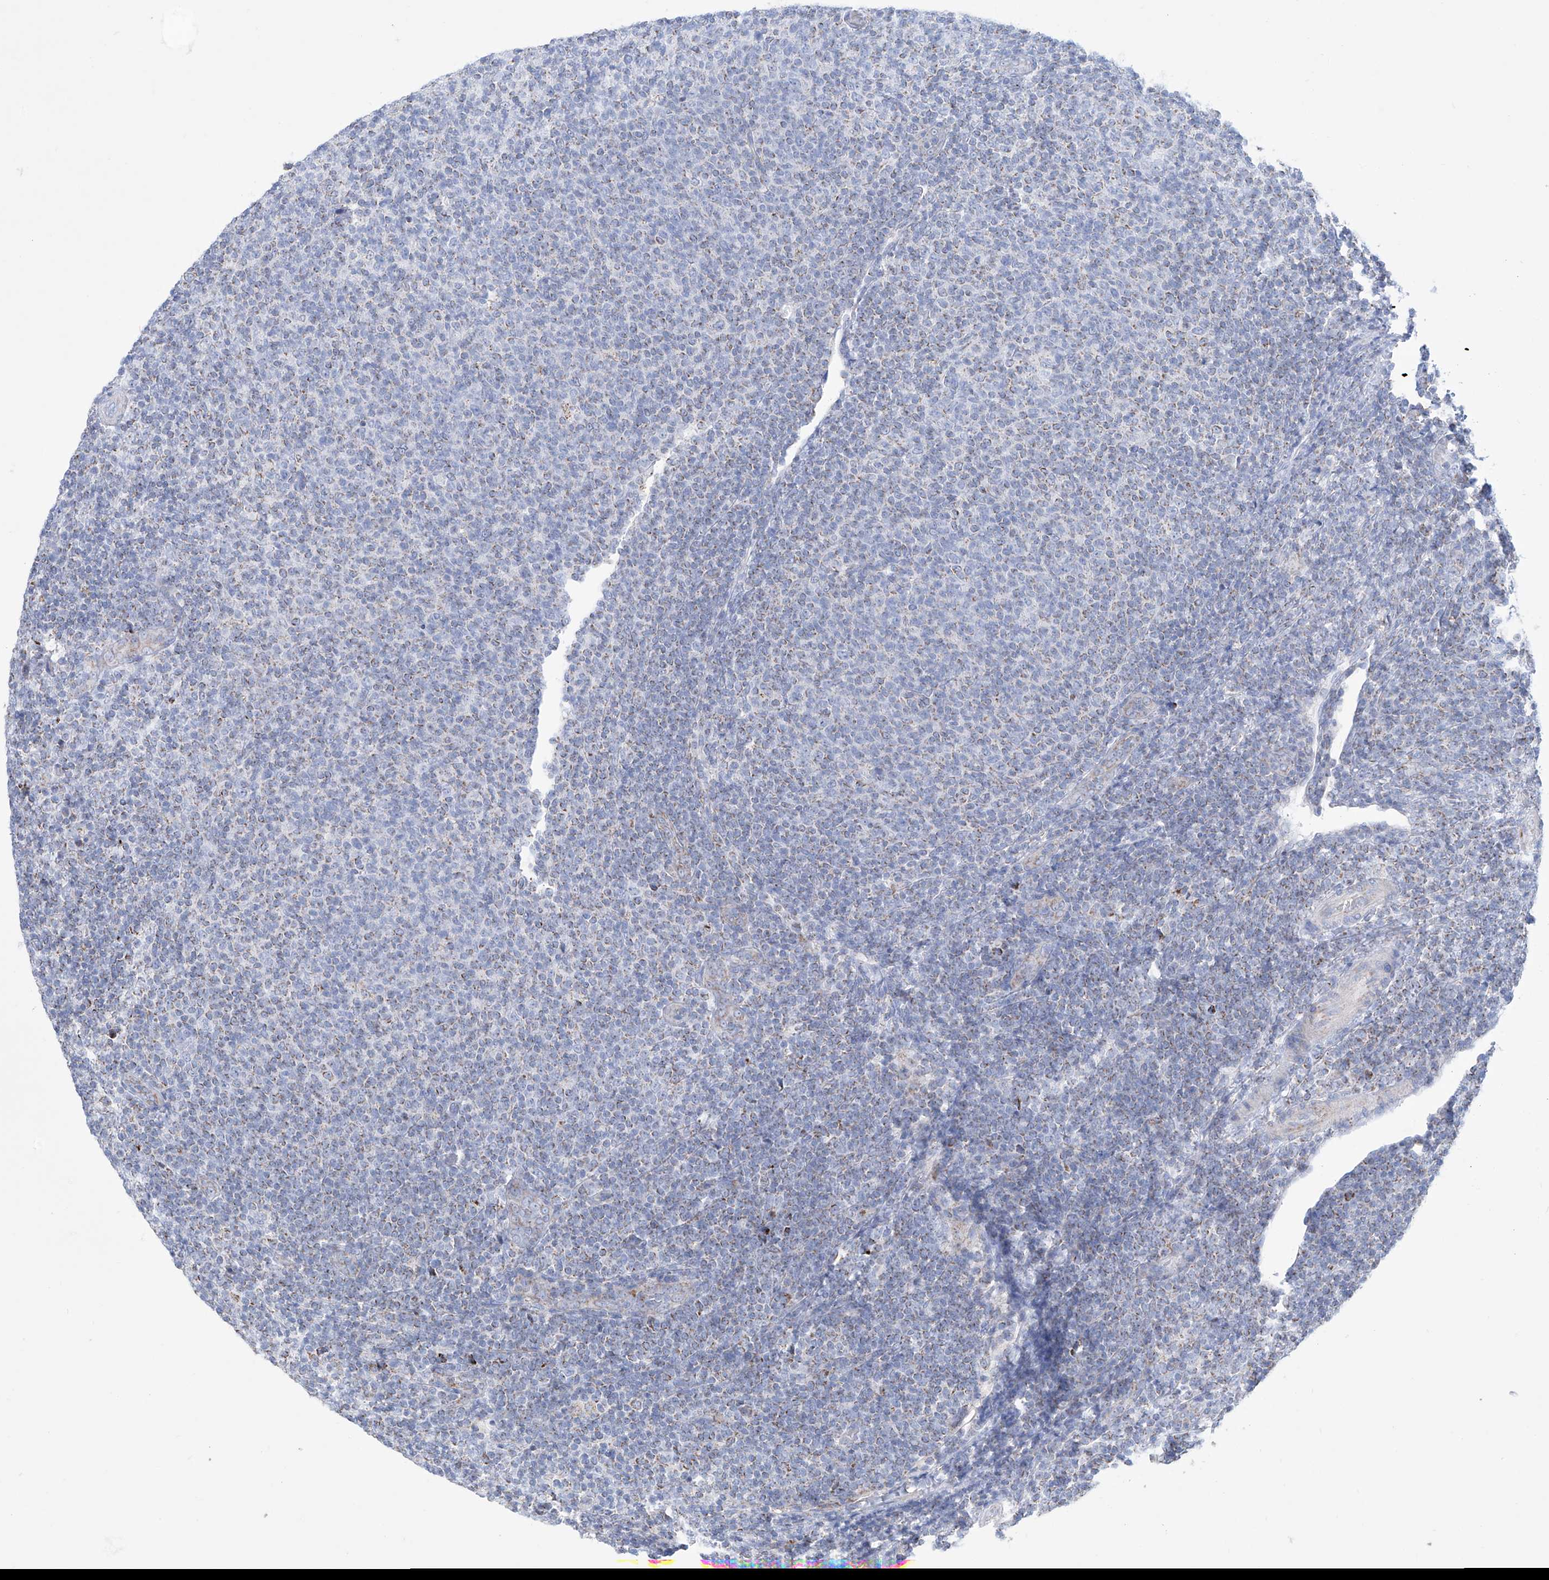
{"staining": {"intensity": "moderate", "quantity": "25%-75%", "location": "cytoplasmic/membranous"}, "tissue": "lymphoma", "cell_type": "Tumor cells", "image_type": "cancer", "snomed": [{"axis": "morphology", "description": "Malignant lymphoma, non-Hodgkin's type, Low grade"}, {"axis": "topography", "description": "Lymph node"}], "caption": "A medium amount of moderate cytoplasmic/membranous expression is seen in about 25%-75% of tumor cells in malignant lymphoma, non-Hodgkin's type (low-grade) tissue.", "gene": "ALDH6A1", "patient": {"sex": "male", "age": 66}}